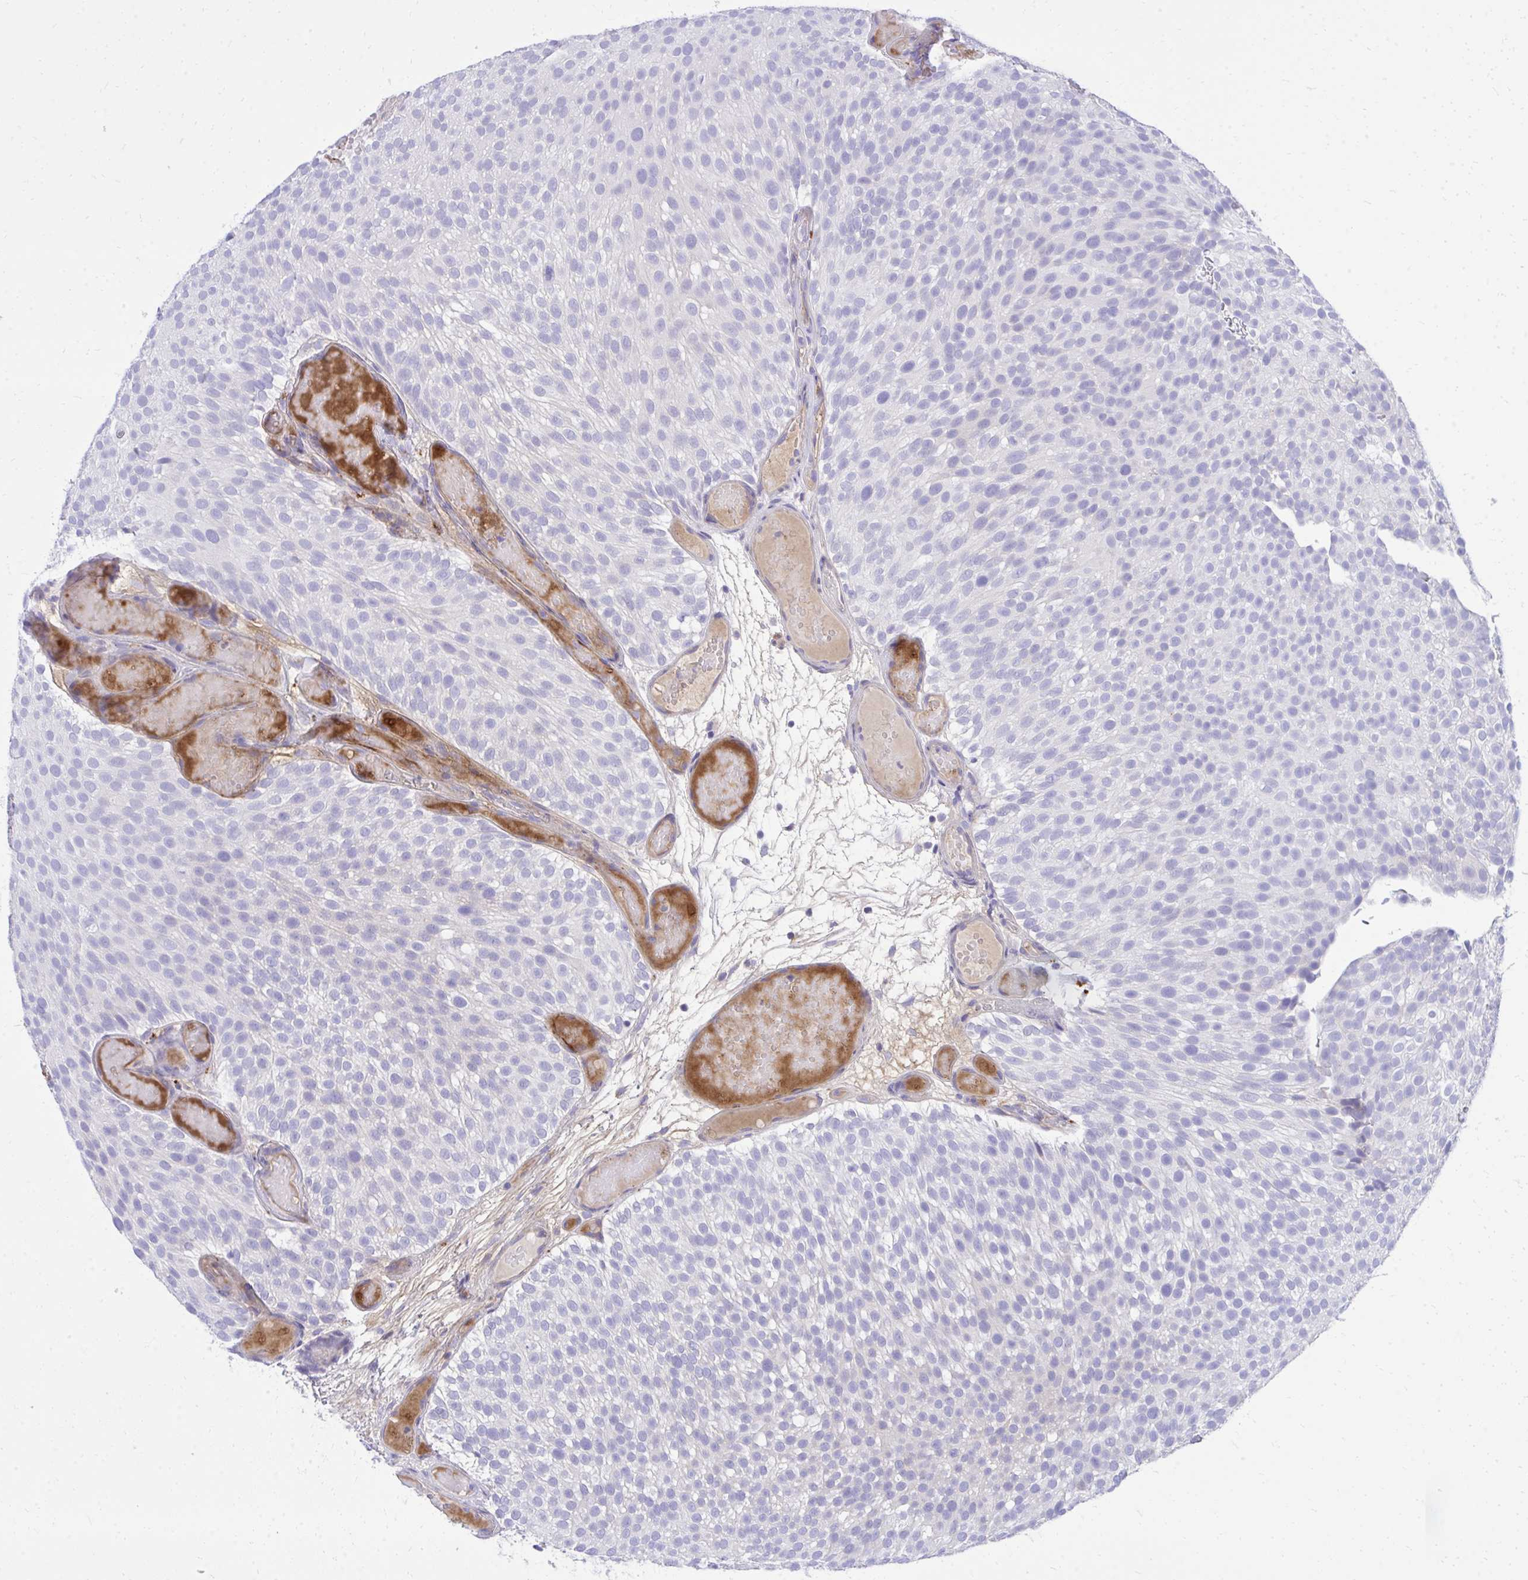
{"staining": {"intensity": "negative", "quantity": "none", "location": "none"}, "tissue": "urothelial cancer", "cell_type": "Tumor cells", "image_type": "cancer", "snomed": [{"axis": "morphology", "description": "Urothelial carcinoma, Low grade"}, {"axis": "topography", "description": "Urinary bladder"}], "caption": "Immunohistochemical staining of human low-grade urothelial carcinoma exhibits no significant expression in tumor cells. Brightfield microscopy of immunohistochemistry (IHC) stained with DAB (brown) and hematoxylin (blue), captured at high magnification.", "gene": "TP53I11", "patient": {"sex": "male", "age": 78}}